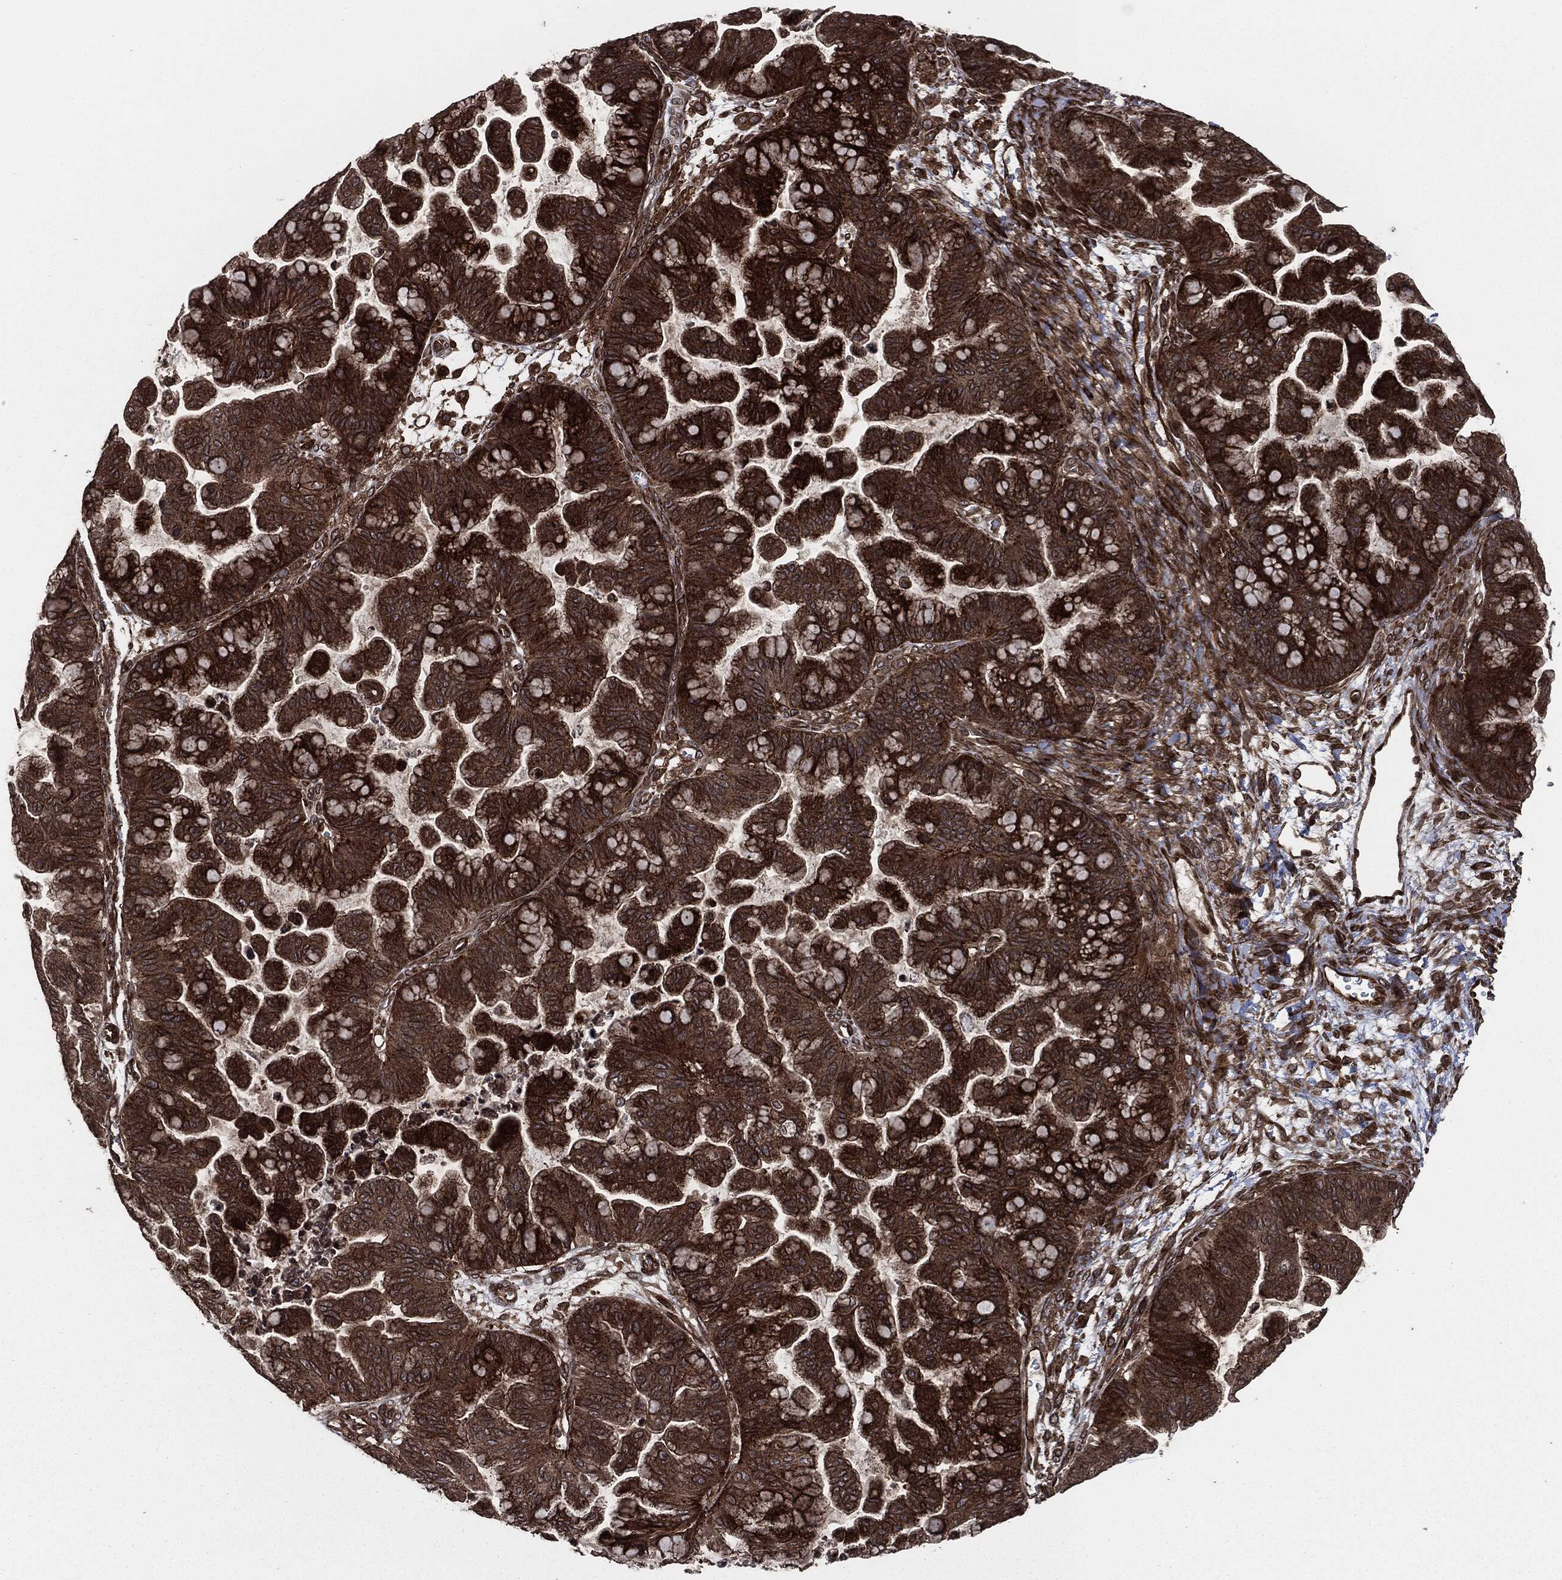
{"staining": {"intensity": "strong", "quantity": ">75%", "location": "cytoplasmic/membranous"}, "tissue": "ovarian cancer", "cell_type": "Tumor cells", "image_type": "cancer", "snomed": [{"axis": "morphology", "description": "Cystadenocarcinoma, mucinous, NOS"}, {"axis": "topography", "description": "Ovary"}], "caption": "Ovarian mucinous cystadenocarcinoma tissue exhibits strong cytoplasmic/membranous staining in about >75% of tumor cells, visualized by immunohistochemistry. (brown staining indicates protein expression, while blue staining denotes nuclei).", "gene": "IFIT1", "patient": {"sex": "female", "age": 67}}